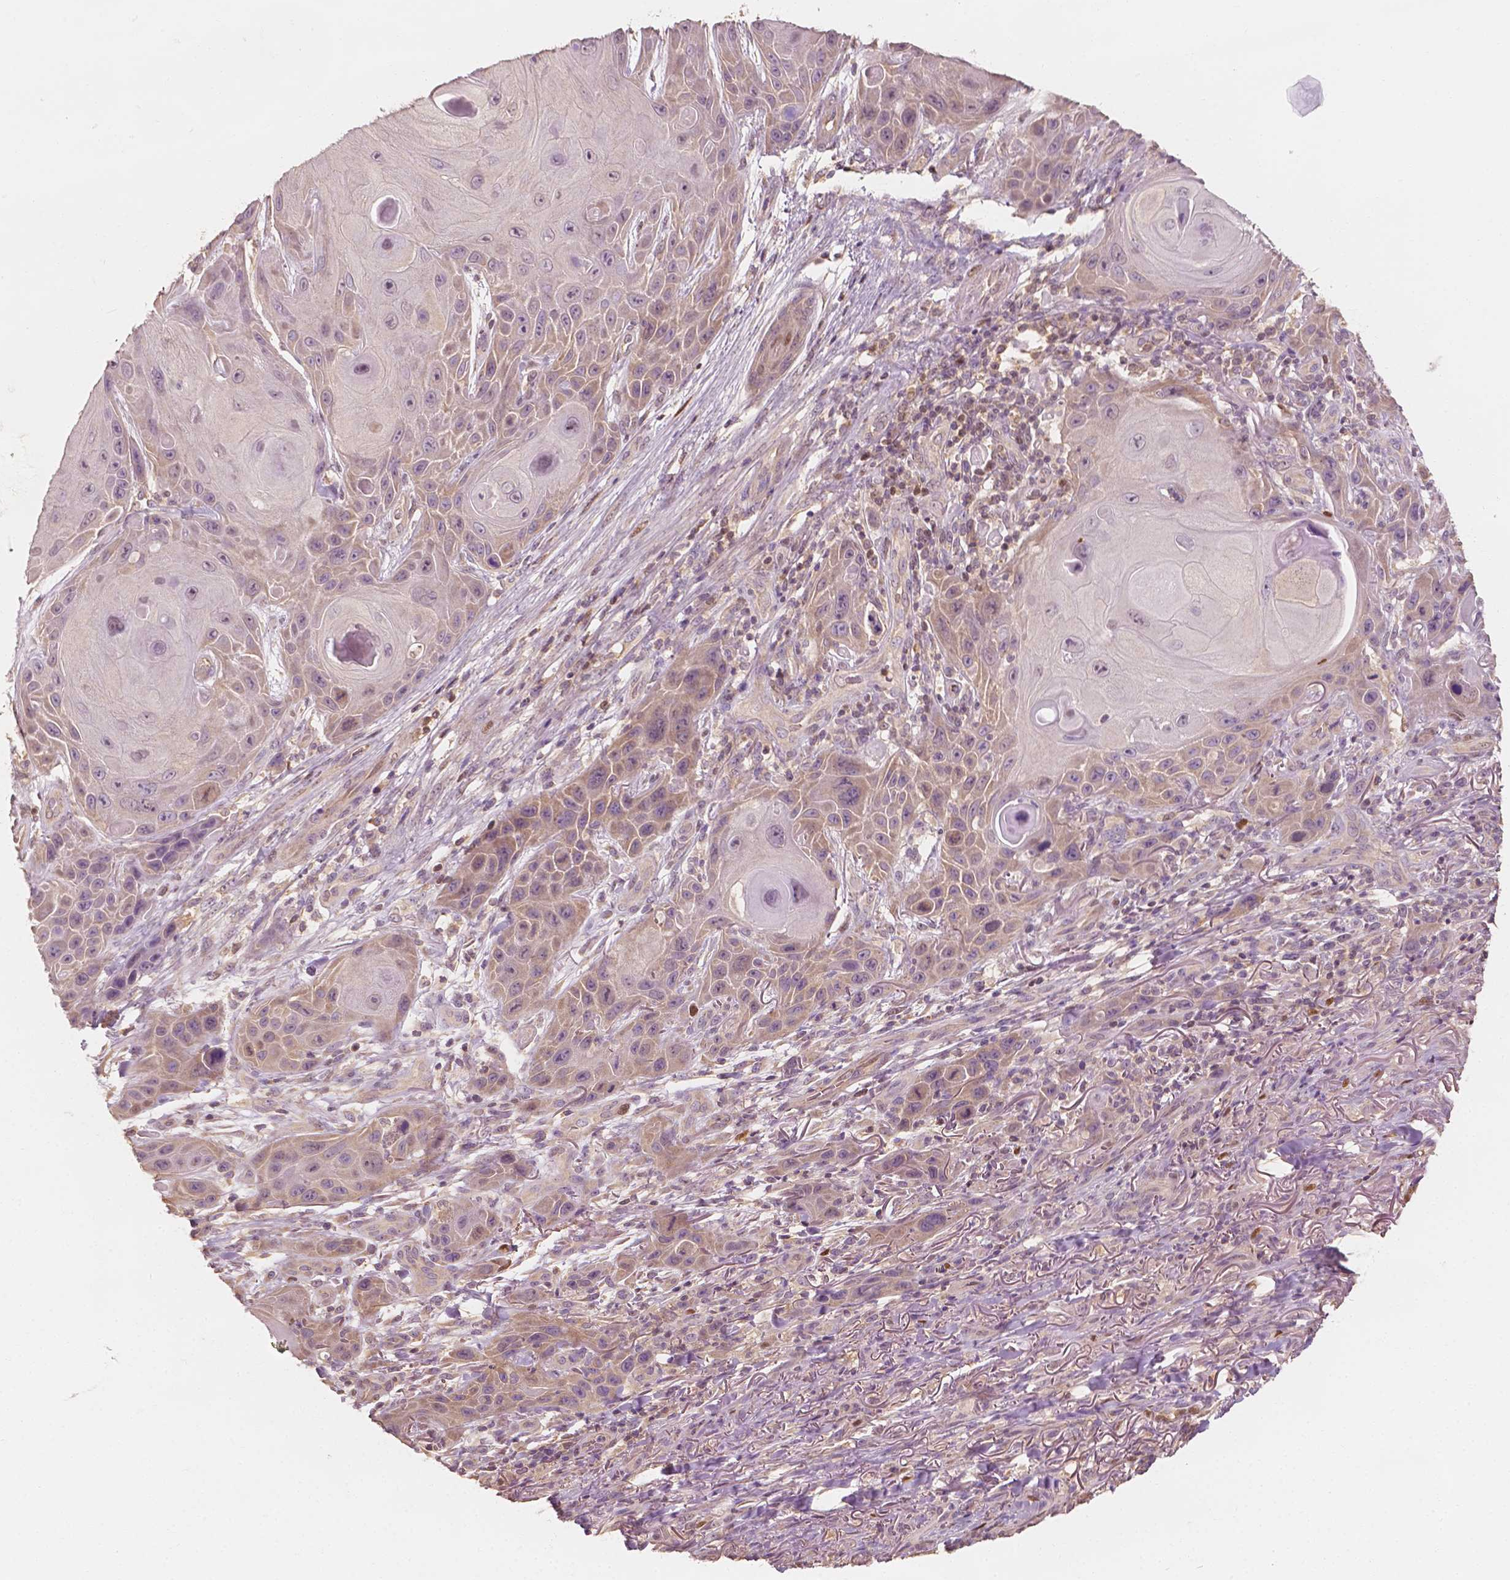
{"staining": {"intensity": "negative", "quantity": "none", "location": "none"}, "tissue": "skin cancer", "cell_type": "Tumor cells", "image_type": "cancer", "snomed": [{"axis": "morphology", "description": "Squamous cell carcinoma, NOS"}, {"axis": "topography", "description": "Skin"}], "caption": "Skin squamous cell carcinoma stained for a protein using immunohistochemistry (IHC) shows no expression tumor cells.", "gene": "TBC1D17", "patient": {"sex": "female", "age": 94}}